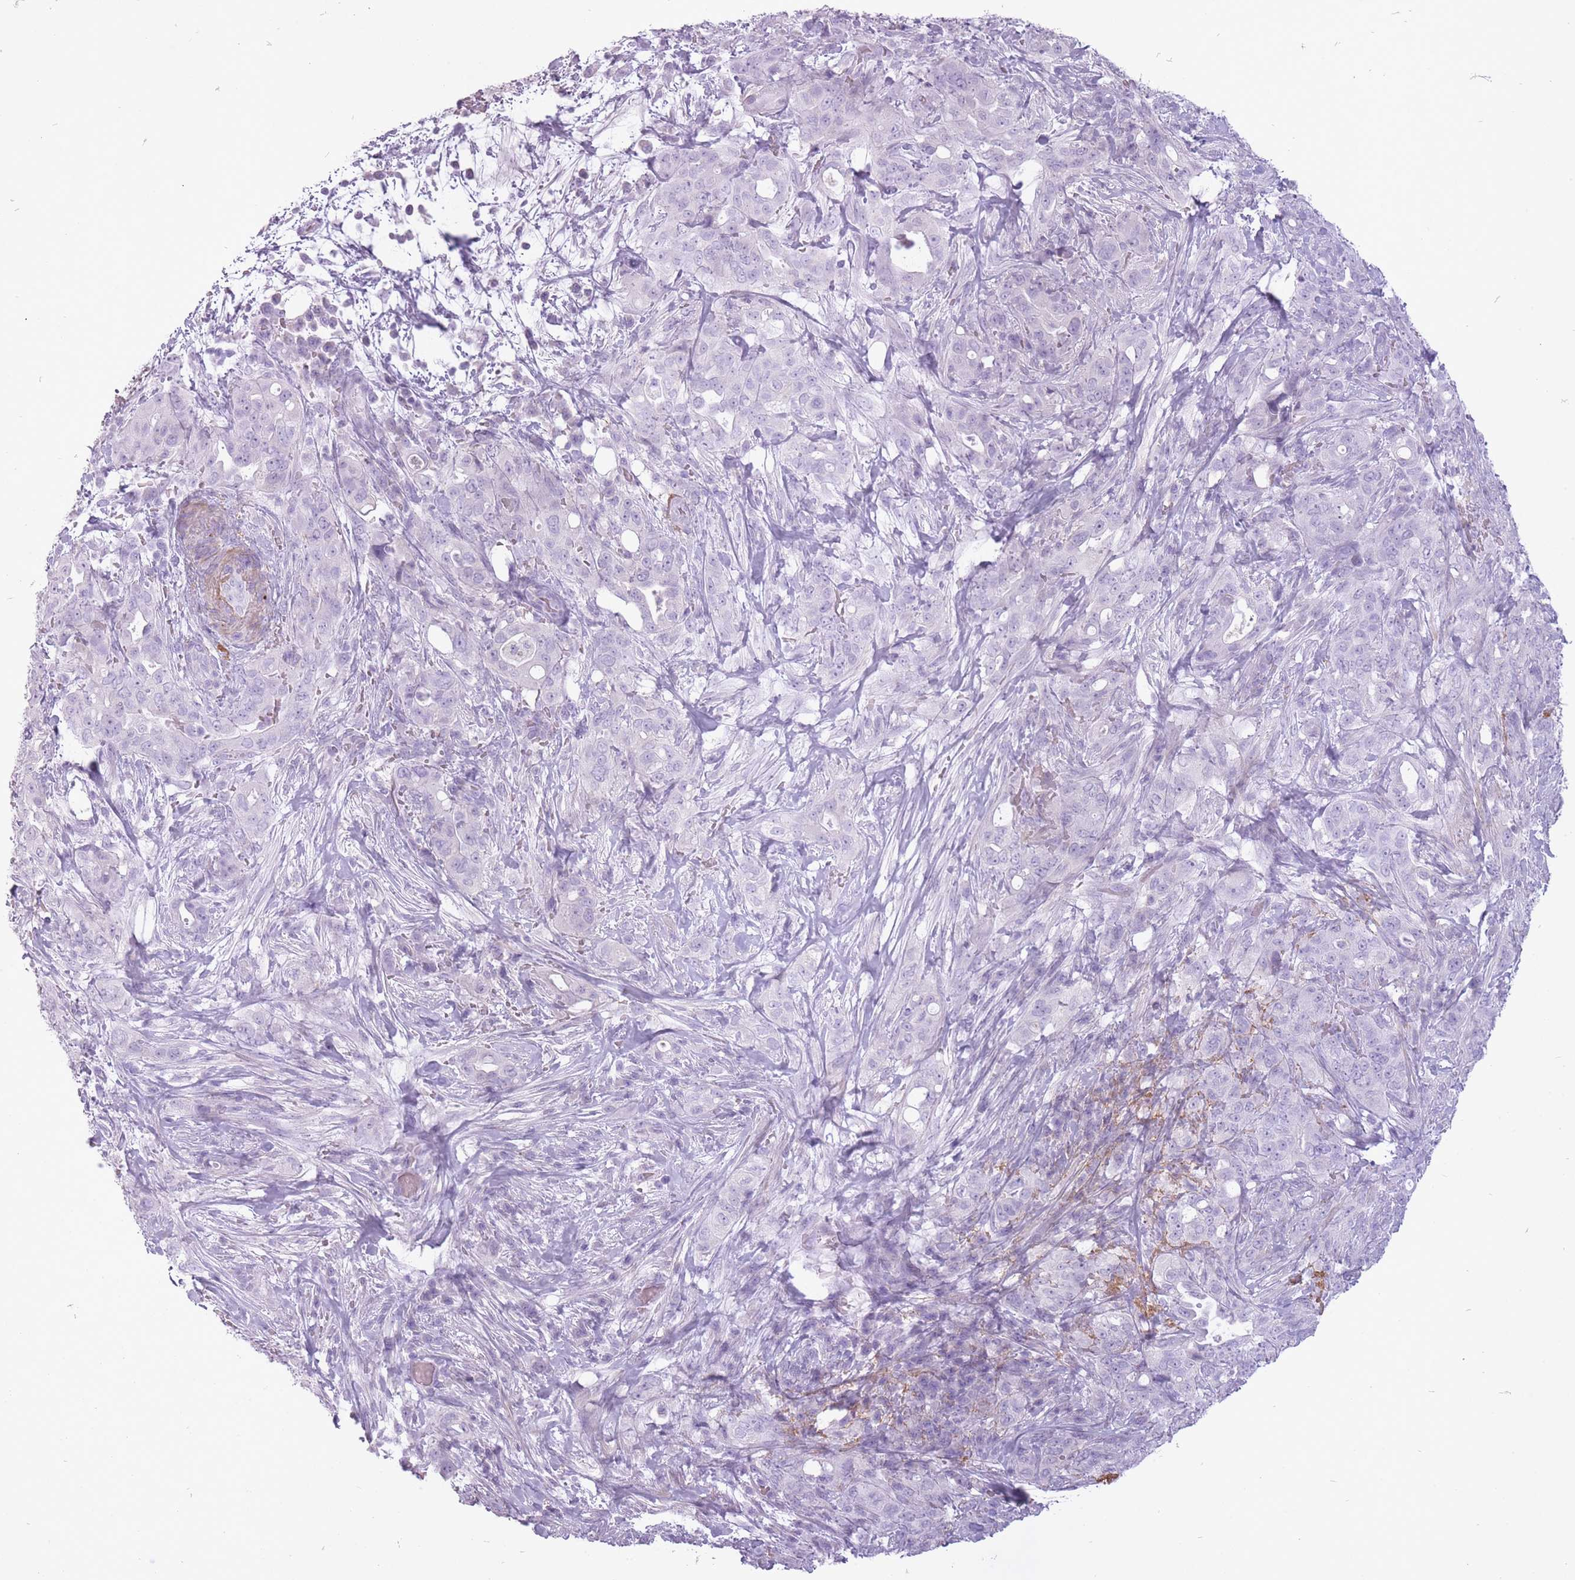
{"staining": {"intensity": "negative", "quantity": "none", "location": "none"}, "tissue": "pancreatic cancer", "cell_type": "Tumor cells", "image_type": "cancer", "snomed": [{"axis": "morphology", "description": "Normal tissue, NOS"}, {"axis": "morphology", "description": "Adenocarcinoma, NOS"}, {"axis": "topography", "description": "Lymph node"}, {"axis": "topography", "description": "Pancreas"}], "caption": "This photomicrograph is of pancreatic cancer stained with immunohistochemistry (IHC) to label a protein in brown with the nuclei are counter-stained blue. There is no expression in tumor cells. Nuclei are stained in blue.", "gene": "RFX4", "patient": {"sex": "female", "age": 67}}